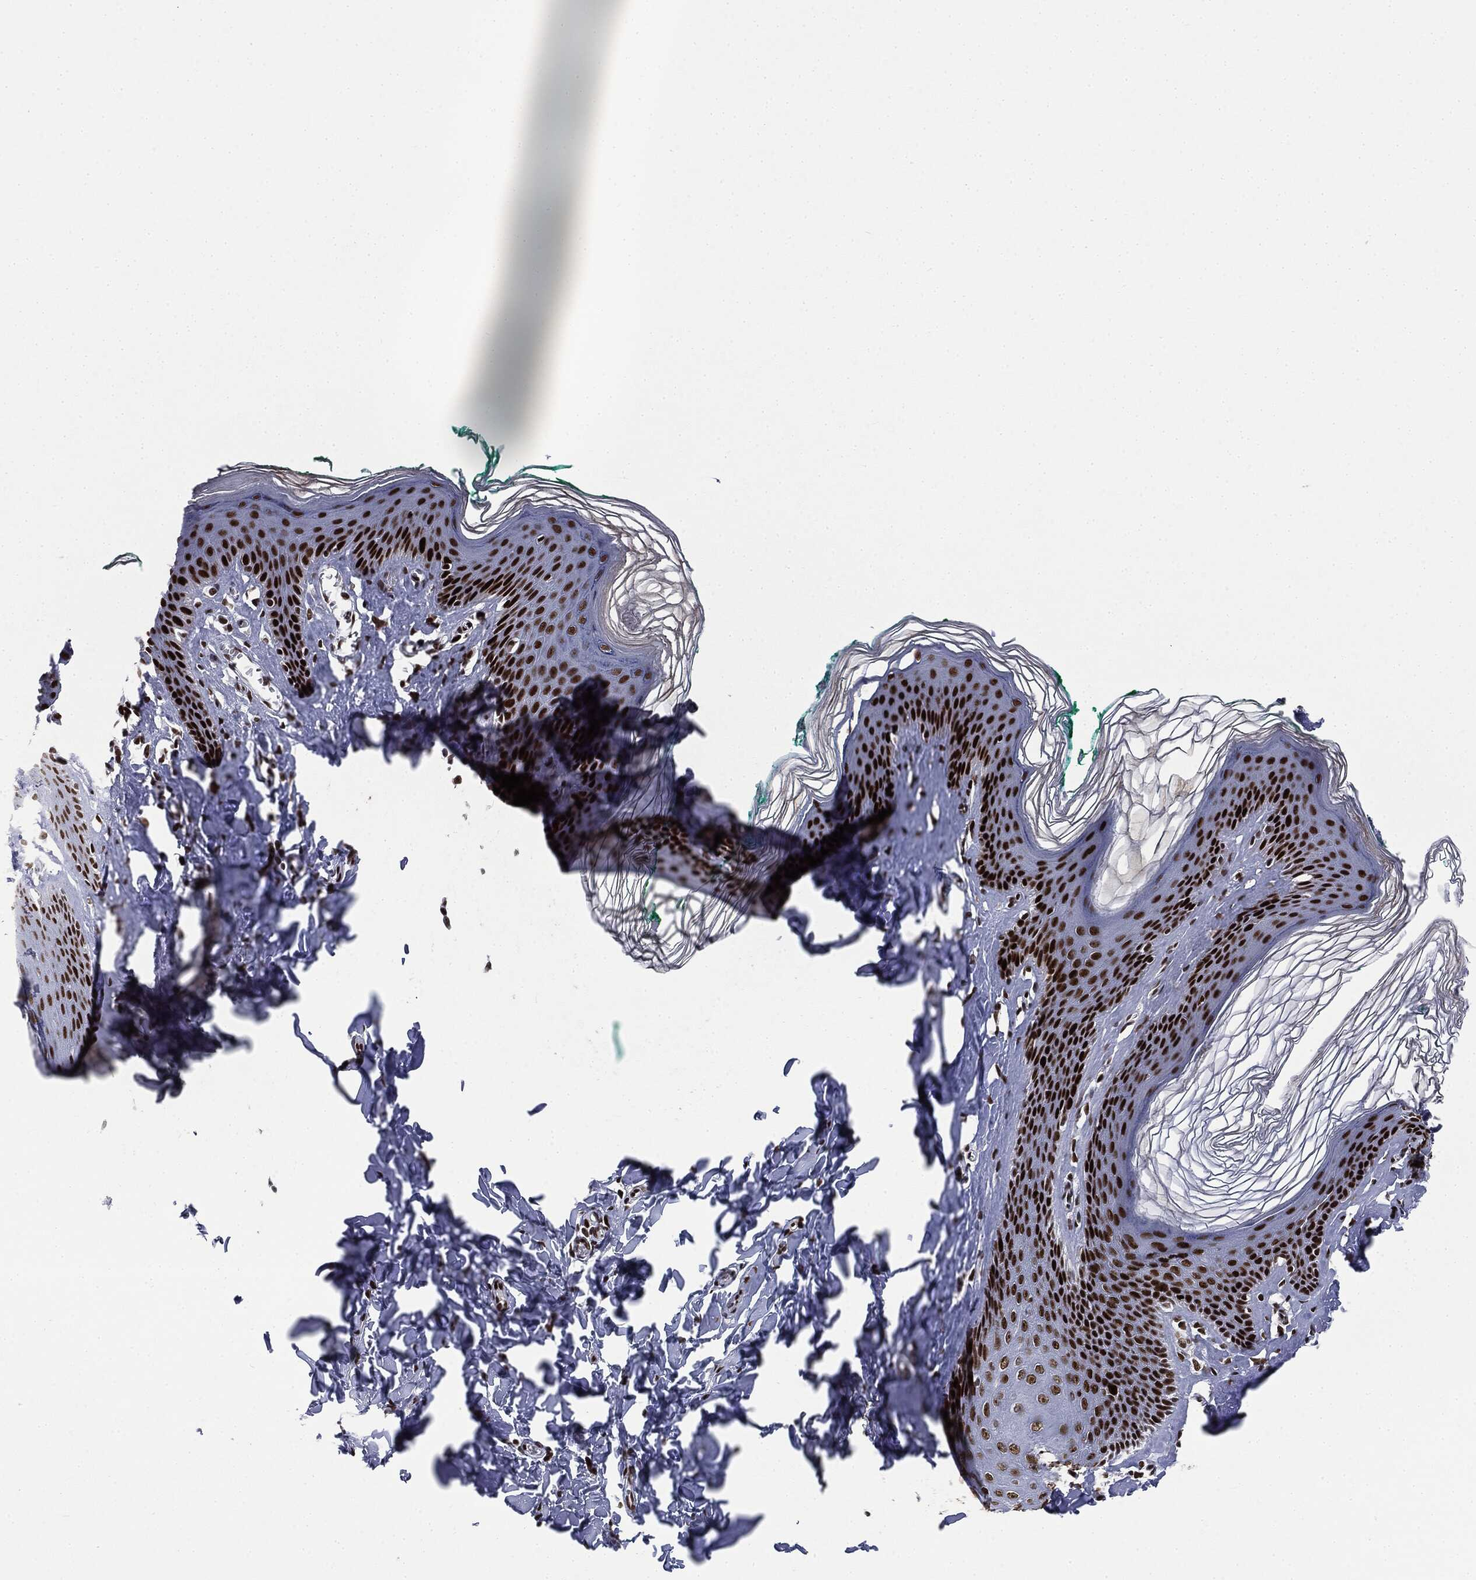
{"staining": {"intensity": "strong", "quantity": ">75%", "location": "nuclear"}, "tissue": "skin", "cell_type": "Epidermal cells", "image_type": "normal", "snomed": [{"axis": "morphology", "description": "Normal tissue, NOS"}, {"axis": "topography", "description": "Vulva"}], "caption": "Human skin stained for a protein (brown) exhibits strong nuclear positive expression in approximately >75% of epidermal cells.", "gene": "MSH2", "patient": {"sex": "female", "age": 66}}